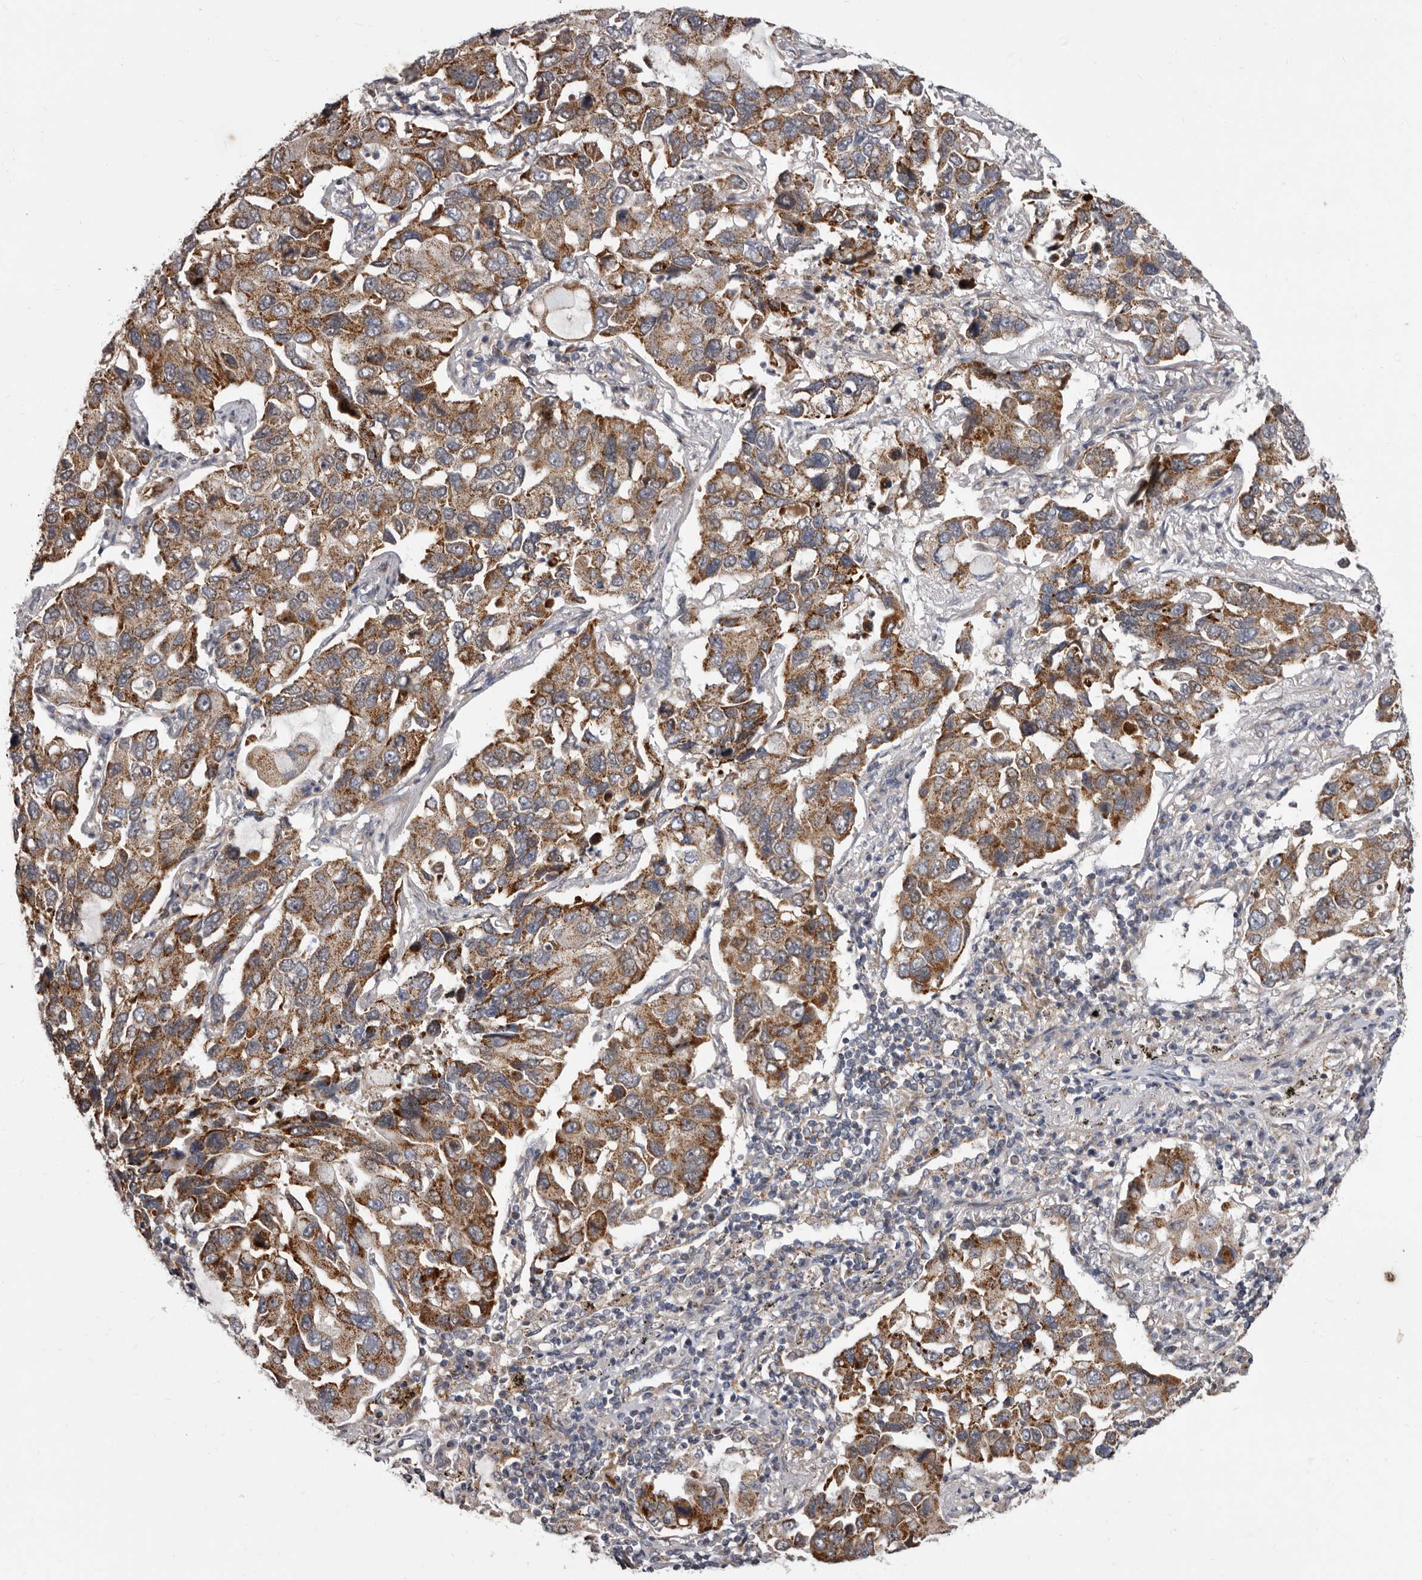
{"staining": {"intensity": "moderate", "quantity": ">75%", "location": "cytoplasmic/membranous"}, "tissue": "lung cancer", "cell_type": "Tumor cells", "image_type": "cancer", "snomed": [{"axis": "morphology", "description": "Adenocarcinoma, NOS"}, {"axis": "topography", "description": "Lung"}], "caption": "Moderate cytoplasmic/membranous expression for a protein is appreciated in approximately >75% of tumor cells of lung adenocarcinoma using IHC.", "gene": "SMC4", "patient": {"sex": "male", "age": 64}}